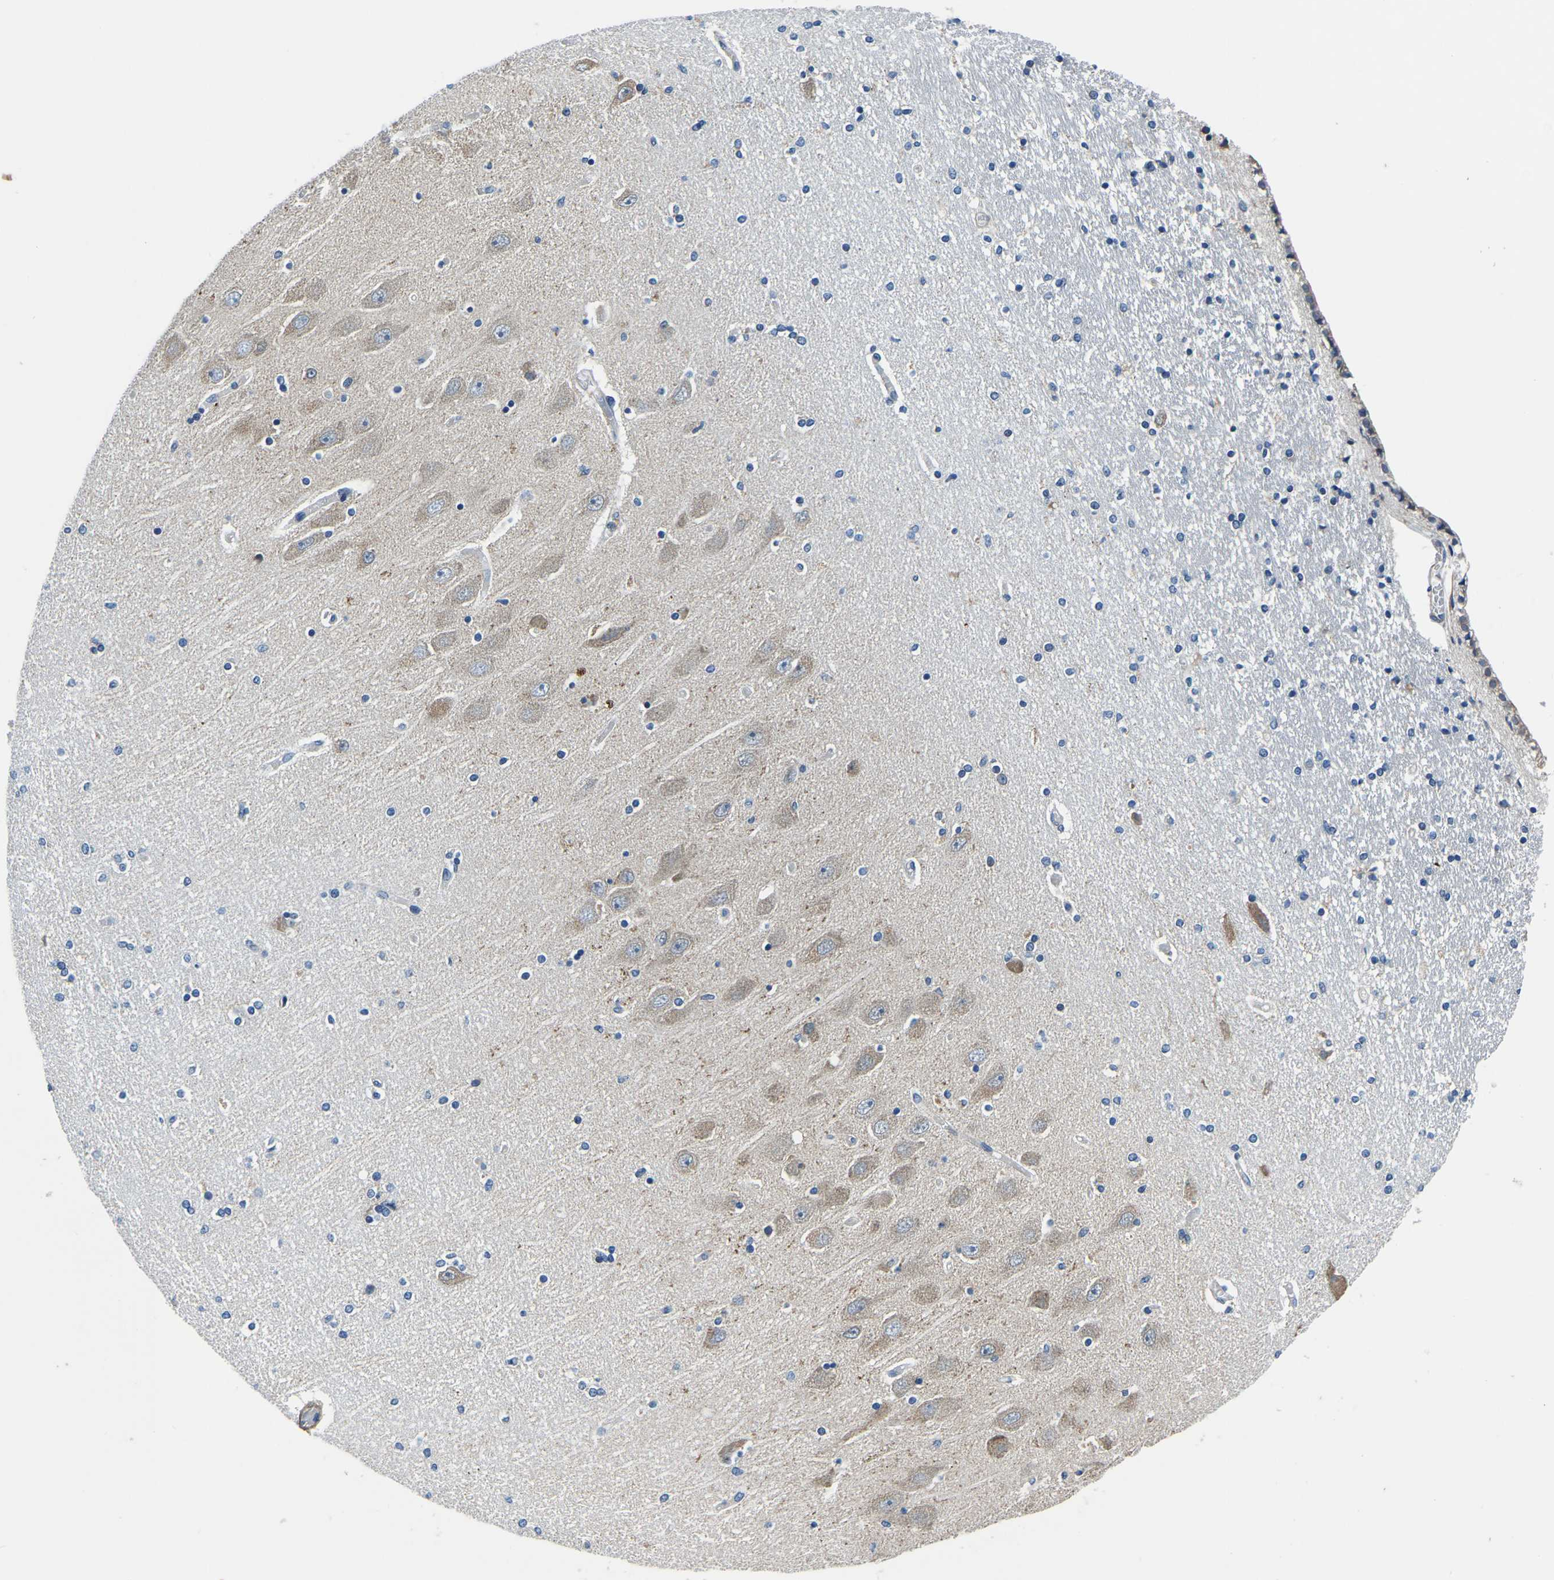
{"staining": {"intensity": "negative", "quantity": "none", "location": "none"}, "tissue": "hippocampus", "cell_type": "Glial cells", "image_type": "normal", "snomed": [{"axis": "morphology", "description": "Normal tissue, NOS"}, {"axis": "topography", "description": "Hippocampus"}], "caption": "Immunohistochemistry (IHC) of unremarkable human hippocampus displays no staining in glial cells.", "gene": "LIAS", "patient": {"sex": "female", "age": 54}}